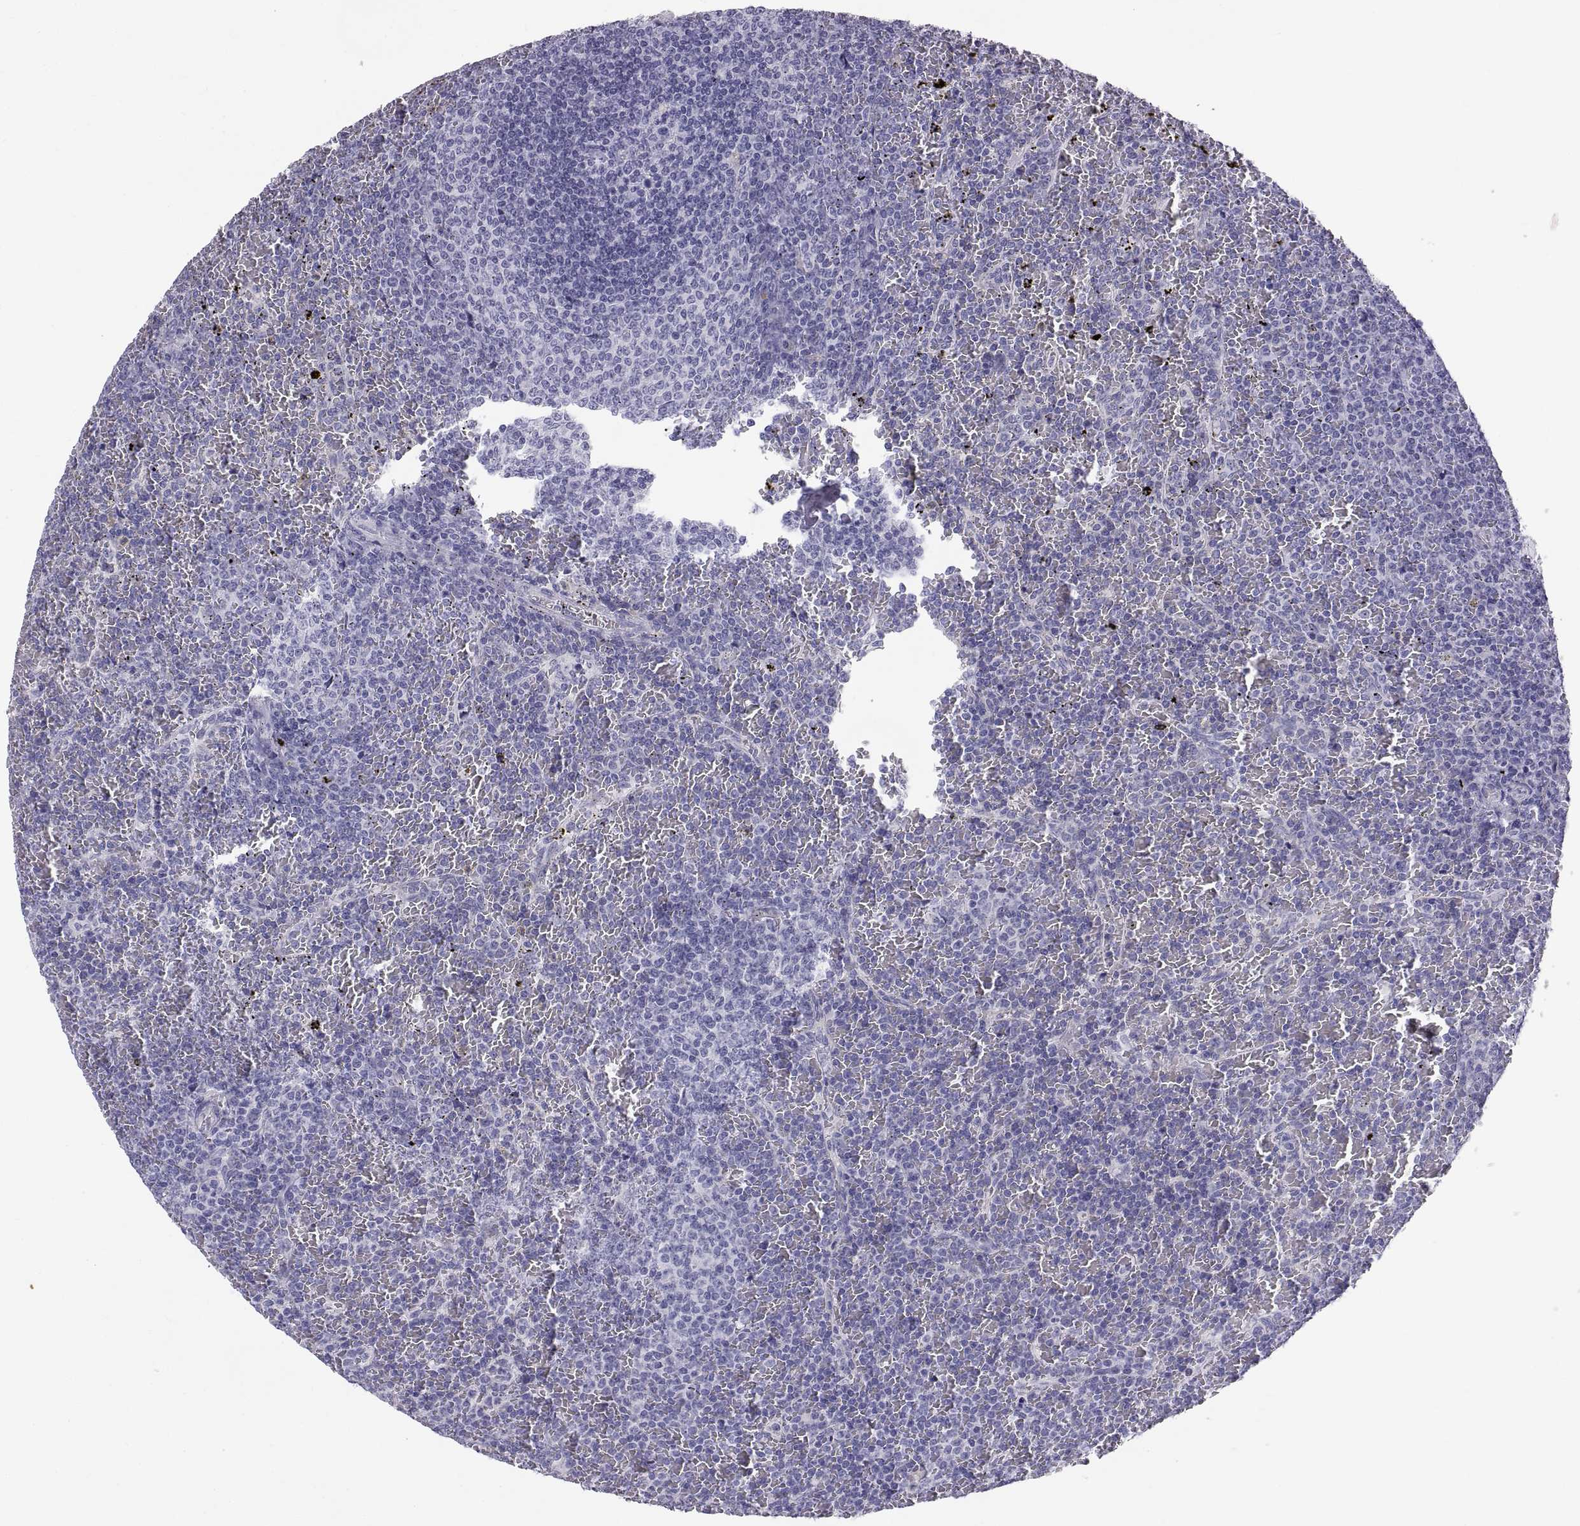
{"staining": {"intensity": "negative", "quantity": "none", "location": "none"}, "tissue": "lymphoma", "cell_type": "Tumor cells", "image_type": "cancer", "snomed": [{"axis": "morphology", "description": "Malignant lymphoma, non-Hodgkin's type, Low grade"}, {"axis": "topography", "description": "Spleen"}], "caption": "There is no significant positivity in tumor cells of malignant lymphoma, non-Hodgkin's type (low-grade).", "gene": "TEX13A", "patient": {"sex": "female", "age": 77}}